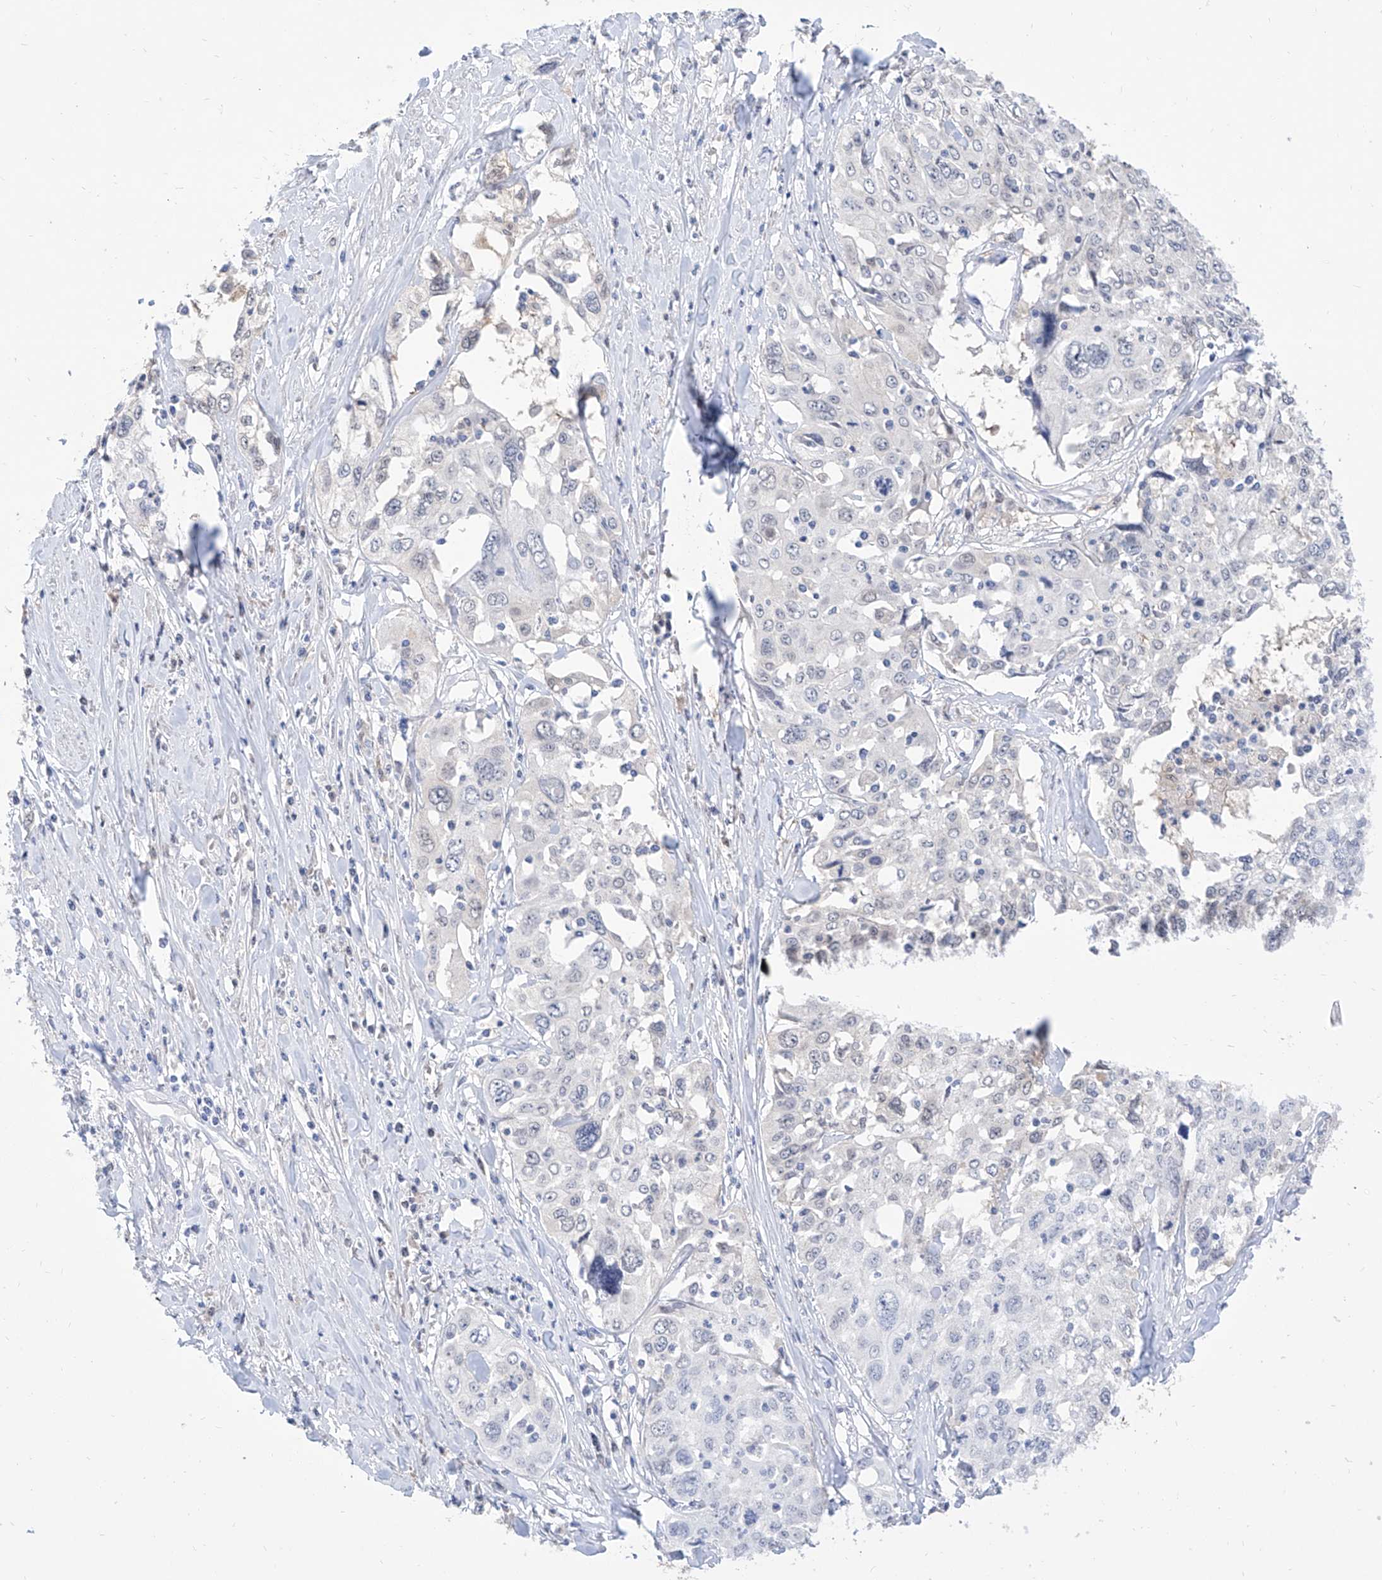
{"staining": {"intensity": "negative", "quantity": "none", "location": "none"}, "tissue": "cervical cancer", "cell_type": "Tumor cells", "image_type": "cancer", "snomed": [{"axis": "morphology", "description": "Squamous cell carcinoma, NOS"}, {"axis": "topography", "description": "Cervix"}], "caption": "Immunohistochemistry (IHC) histopathology image of neoplastic tissue: cervical cancer stained with DAB displays no significant protein positivity in tumor cells. (DAB immunohistochemistry (IHC), high magnification).", "gene": "PDXK", "patient": {"sex": "female", "age": 31}}